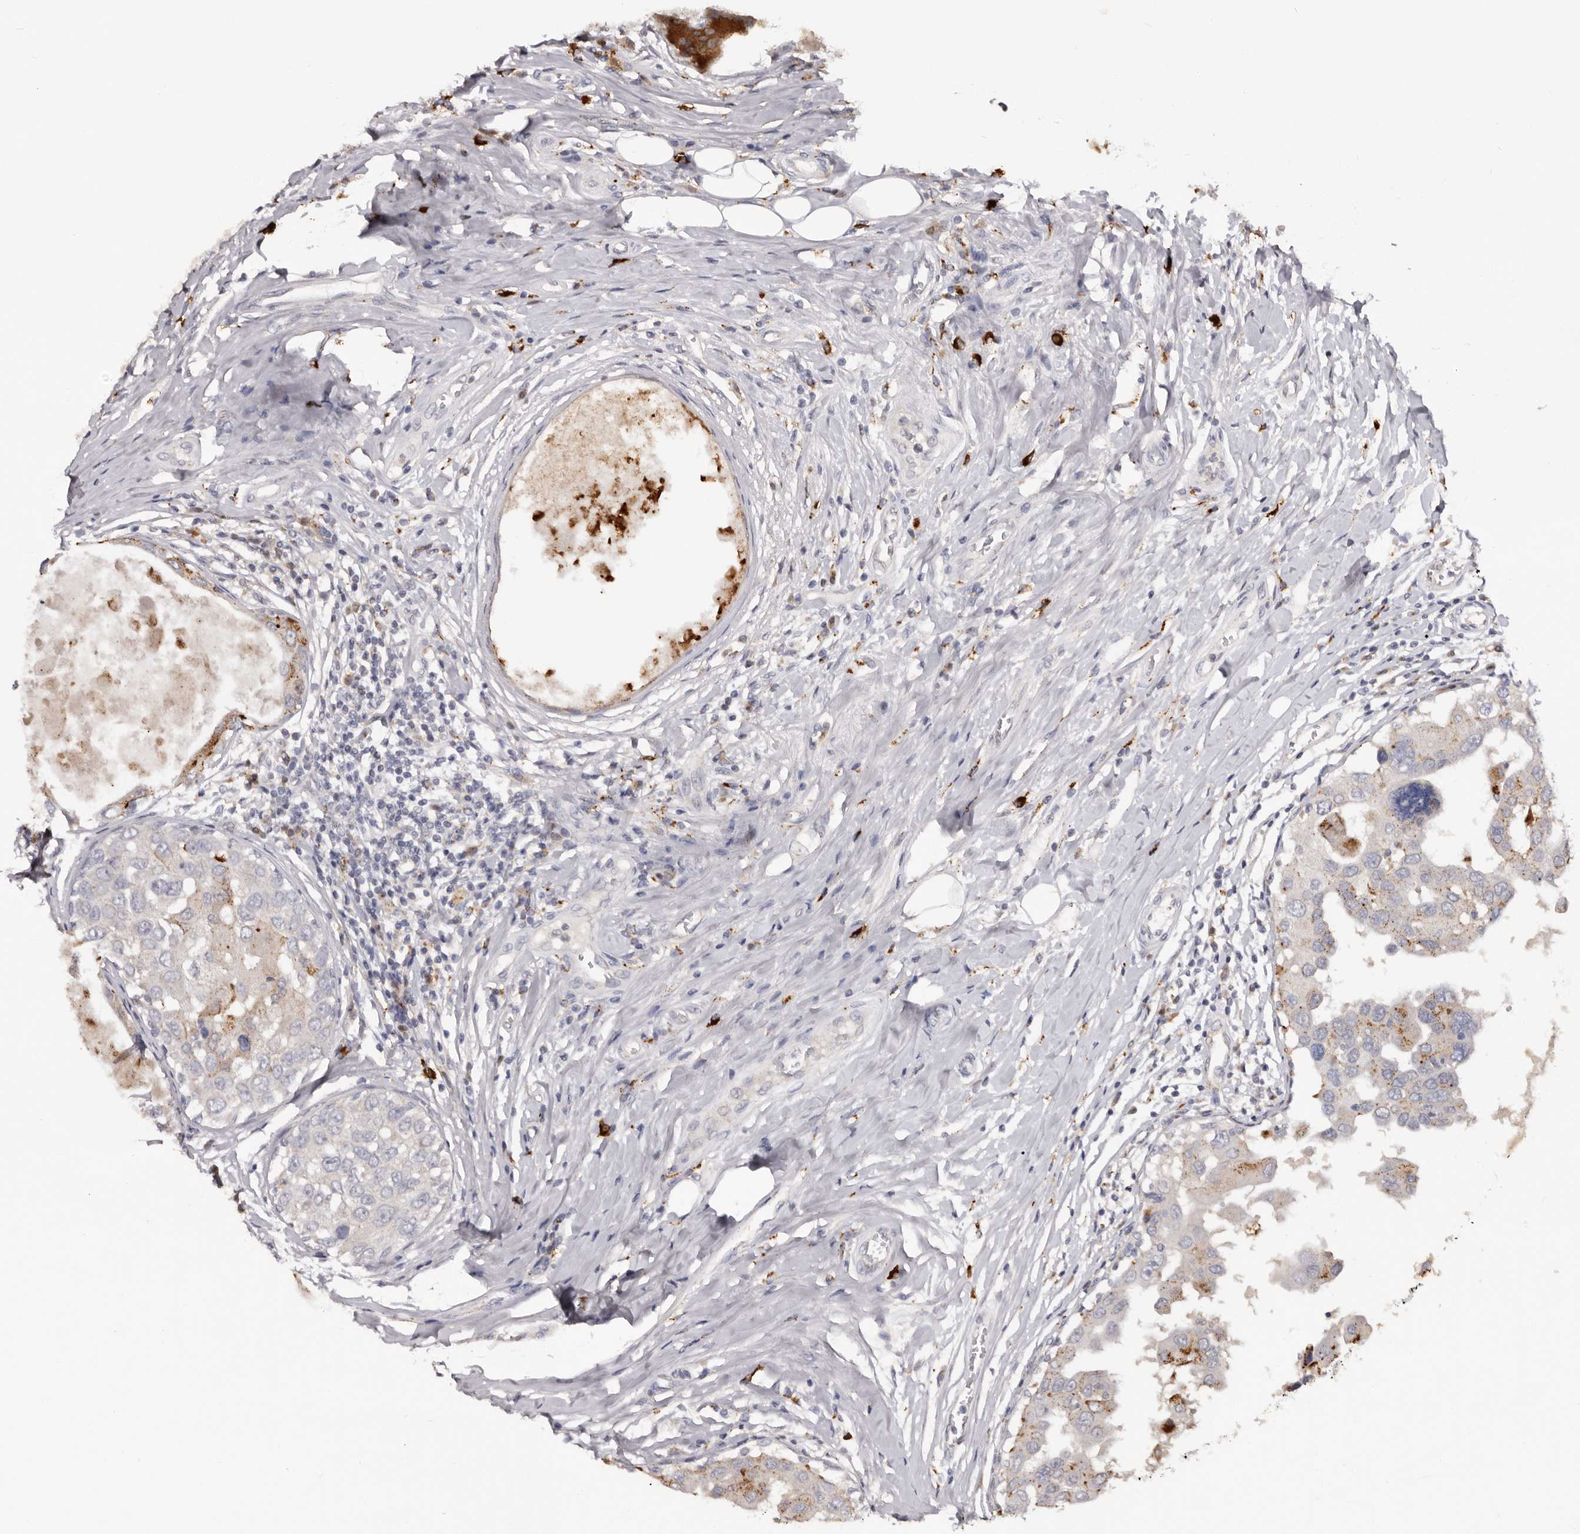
{"staining": {"intensity": "moderate", "quantity": "<25%", "location": "cytoplasmic/membranous"}, "tissue": "breast cancer", "cell_type": "Tumor cells", "image_type": "cancer", "snomed": [{"axis": "morphology", "description": "Duct carcinoma"}, {"axis": "topography", "description": "Breast"}], "caption": "About <25% of tumor cells in breast intraductal carcinoma display moderate cytoplasmic/membranous protein positivity as visualized by brown immunohistochemical staining.", "gene": "DAP", "patient": {"sex": "female", "age": 27}}